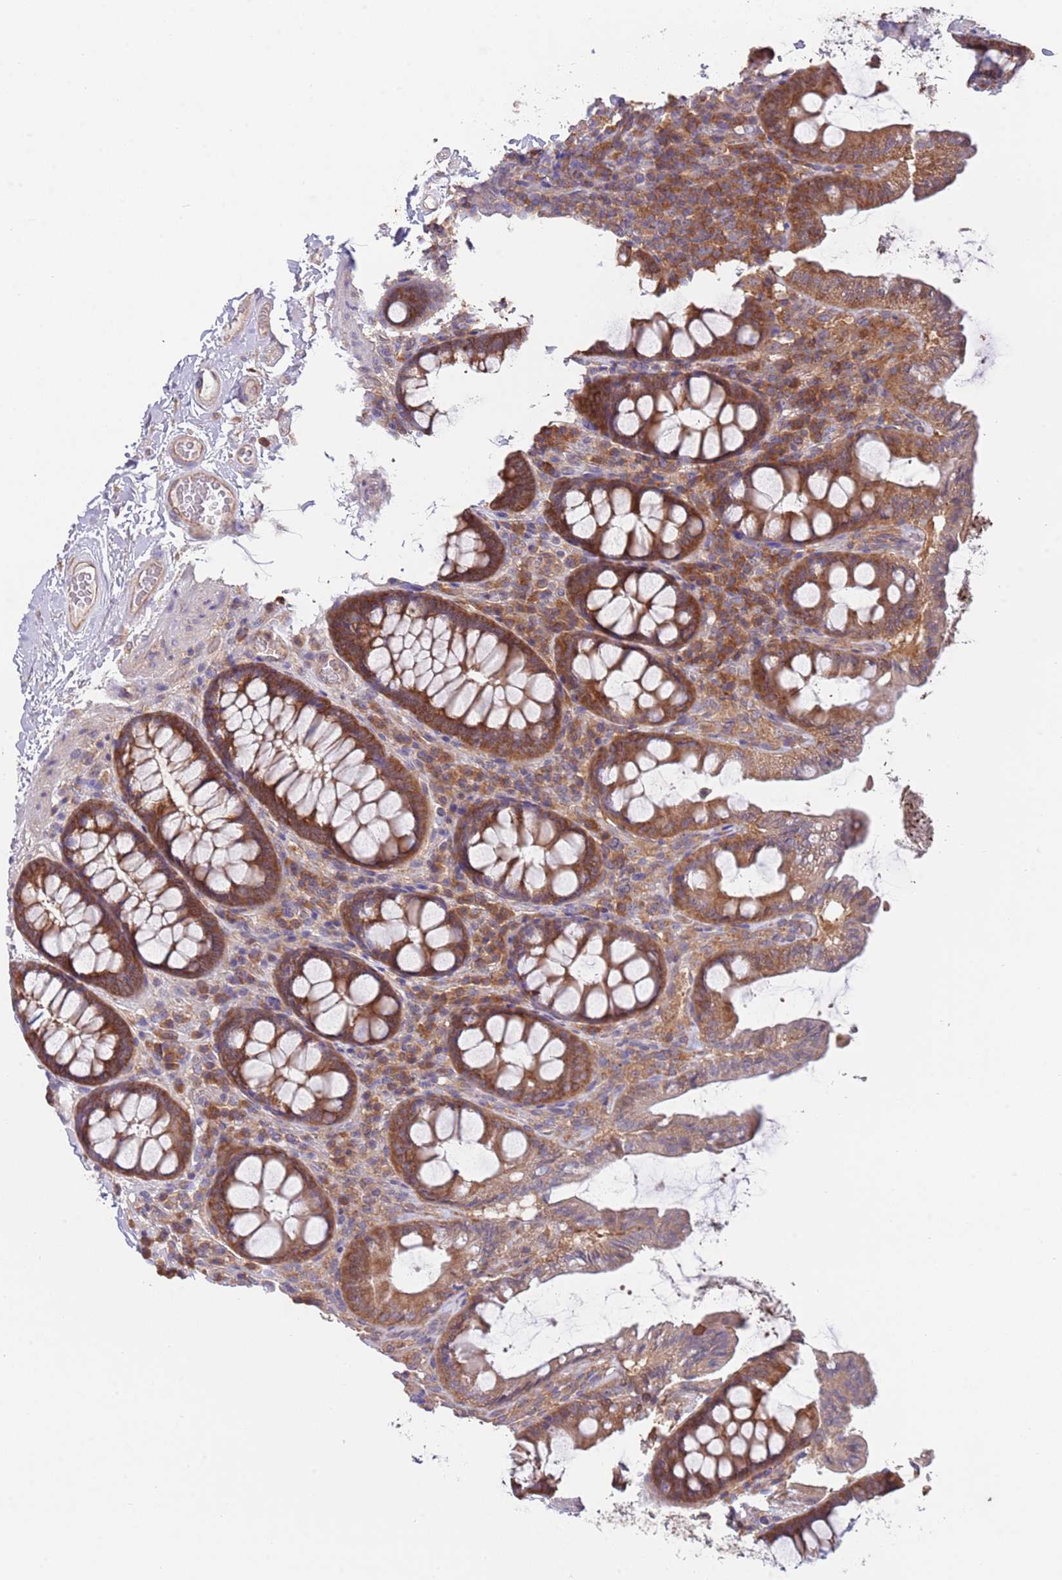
{"staining": {"intensity": "negative", "quantity": "none", "location": "none"}, "tissue": "colon", "cell_type": "Endothelial cells", "image_type": "normal", "snomed": [{"axis": "morphology", "description": "Normal tissue, NOS"}, {"axis": "topography", "description": "Colon"}], "caption": "Immunohistochemistry histopathology image of unremarkable colon stained for a protein (brown), which shows no expression in endothelial cells. (DAB immunohistochemistry (IHC), high magnification).", "gene": "EIF3F", "patient": {"sex": "male", "age": 84}}